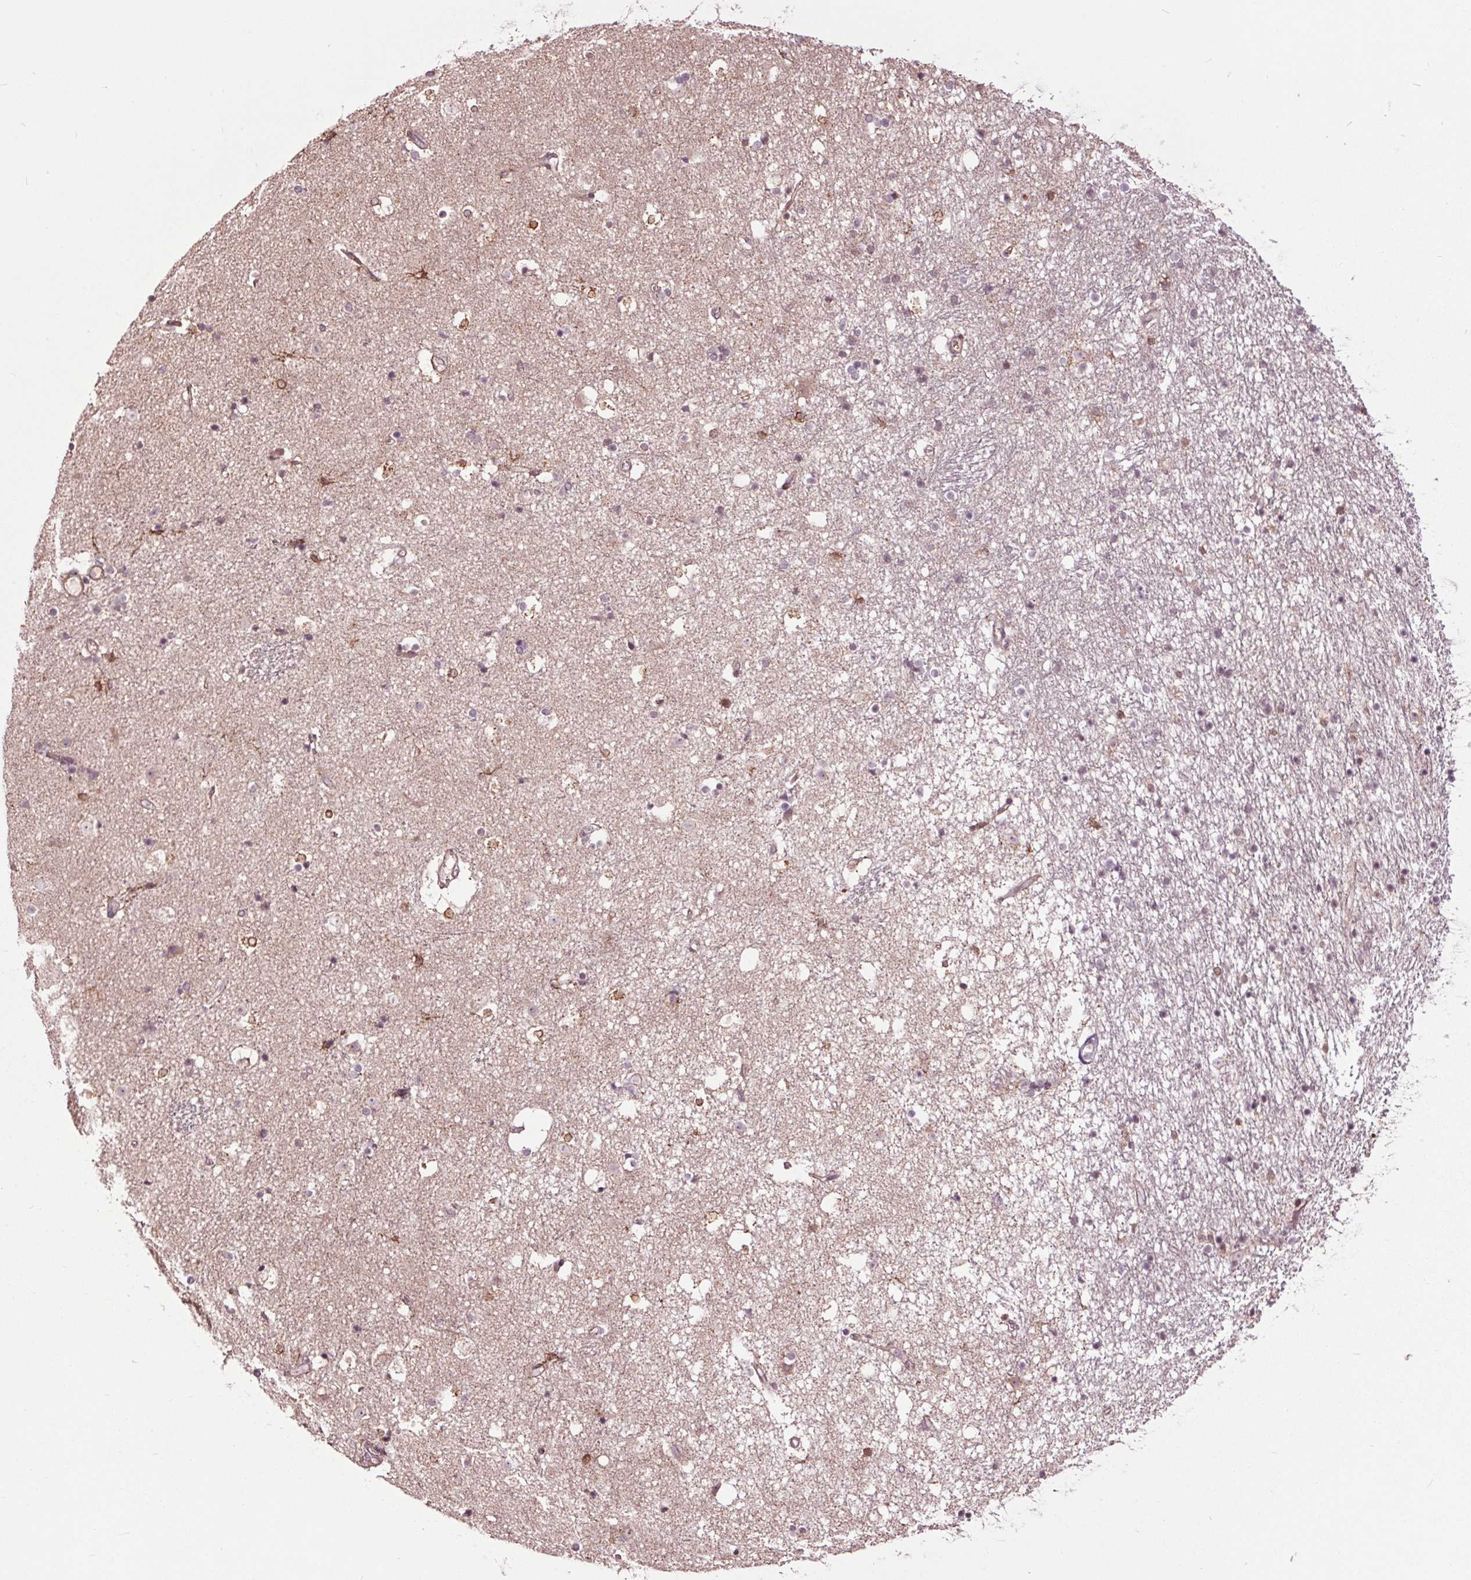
{"staining": {"intensity": "moderate", "quantity": "<25%", "location": "cytoplasmic/membranous"}, "tissue": "caudate", "cell_type": "Glial cells", "image_type": "normal", "snomed": [{"axis": "morphology", "description": "Normal tissue, NOS"}, {"axis": "topography", "description": "Lateral ventricle wall"}], "caption": "Caudate stained with DAB immunohistochemistry exhibits low levels of moderate cytoplasmic/membranous expression in about <25% of glial cells. The protein of interest is shown in brown color, while the nuclei are stained blue.", "gene": "HAUS5", "patient": {"sex": "female", "age": 71}}